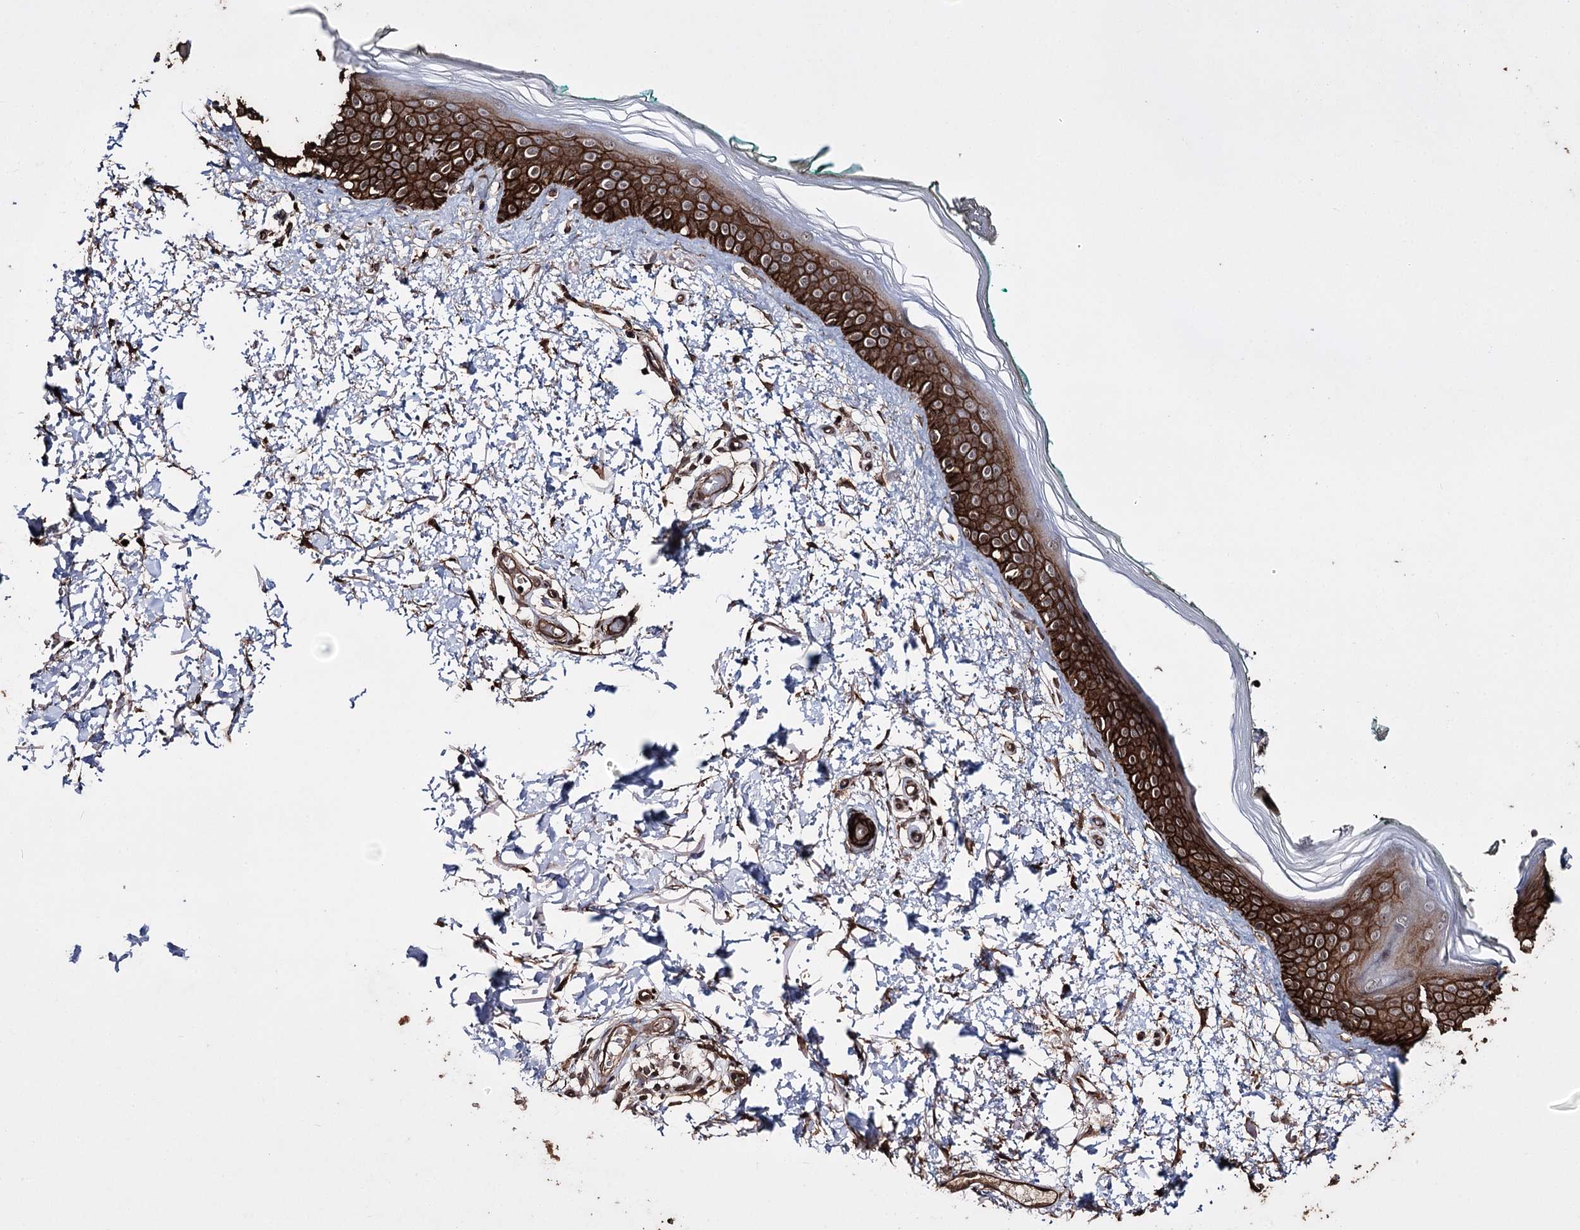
{"staining": {"intensity": "strong", "quantity": ">75%", "location": "cytoplasmic/membranous,nuclear"}, "tissue": "skin", "cell_type": "Fibroblasts", "image_type": "normal", "snomed": [{"axis": "morphology", "description": "Normal tissue, NOS"}, {"axis": "topography", "description": "Skin"}], "caption": "Brown immunohistochemical staining in benign human skin exhibits strong cytoplasmic/membranous,nuclear staining in about >75% of fibroblasts. (DAB IHC, brown staining for protein, blue staining for nuclei).", "gene": "ZNF662", "patient": {"sex": "male", "age": 62}}